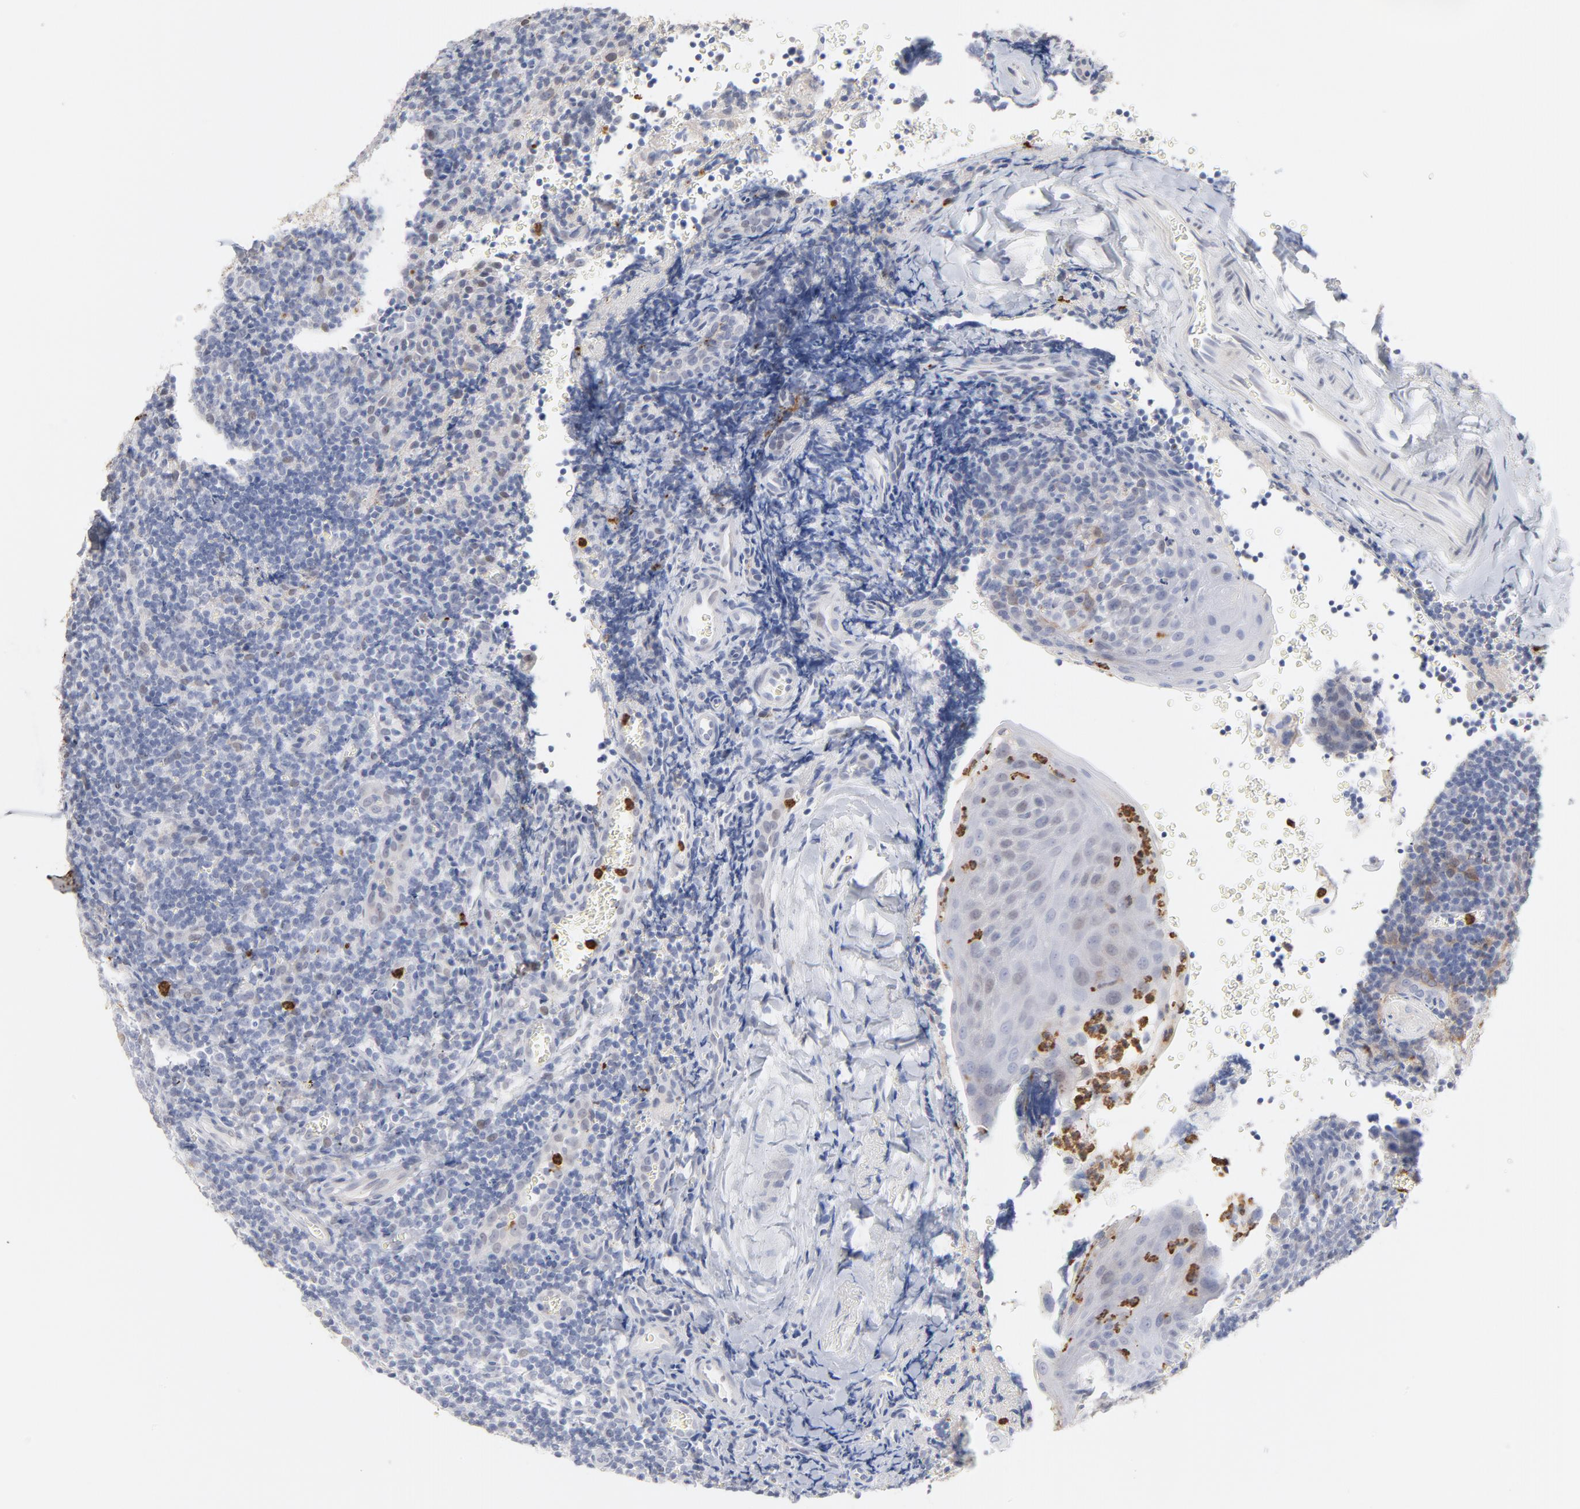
{"staining": {"intensity": "negative", "quantity": "none", "location": "none"}, "tissue": "tonsil", "cell_type": "Germinal center cells", "image_type": "normal", "snomed": [{"axis": "morphology", "description": "Normal tissue, NOS"}, {"axis": "topography", "description": "Tonsil"}], "caption": "Germinal center cells show no significant protein staining in benign tonsil.", "gene": "PNMA1", "patient": {"sex": "male", "age": 20}}